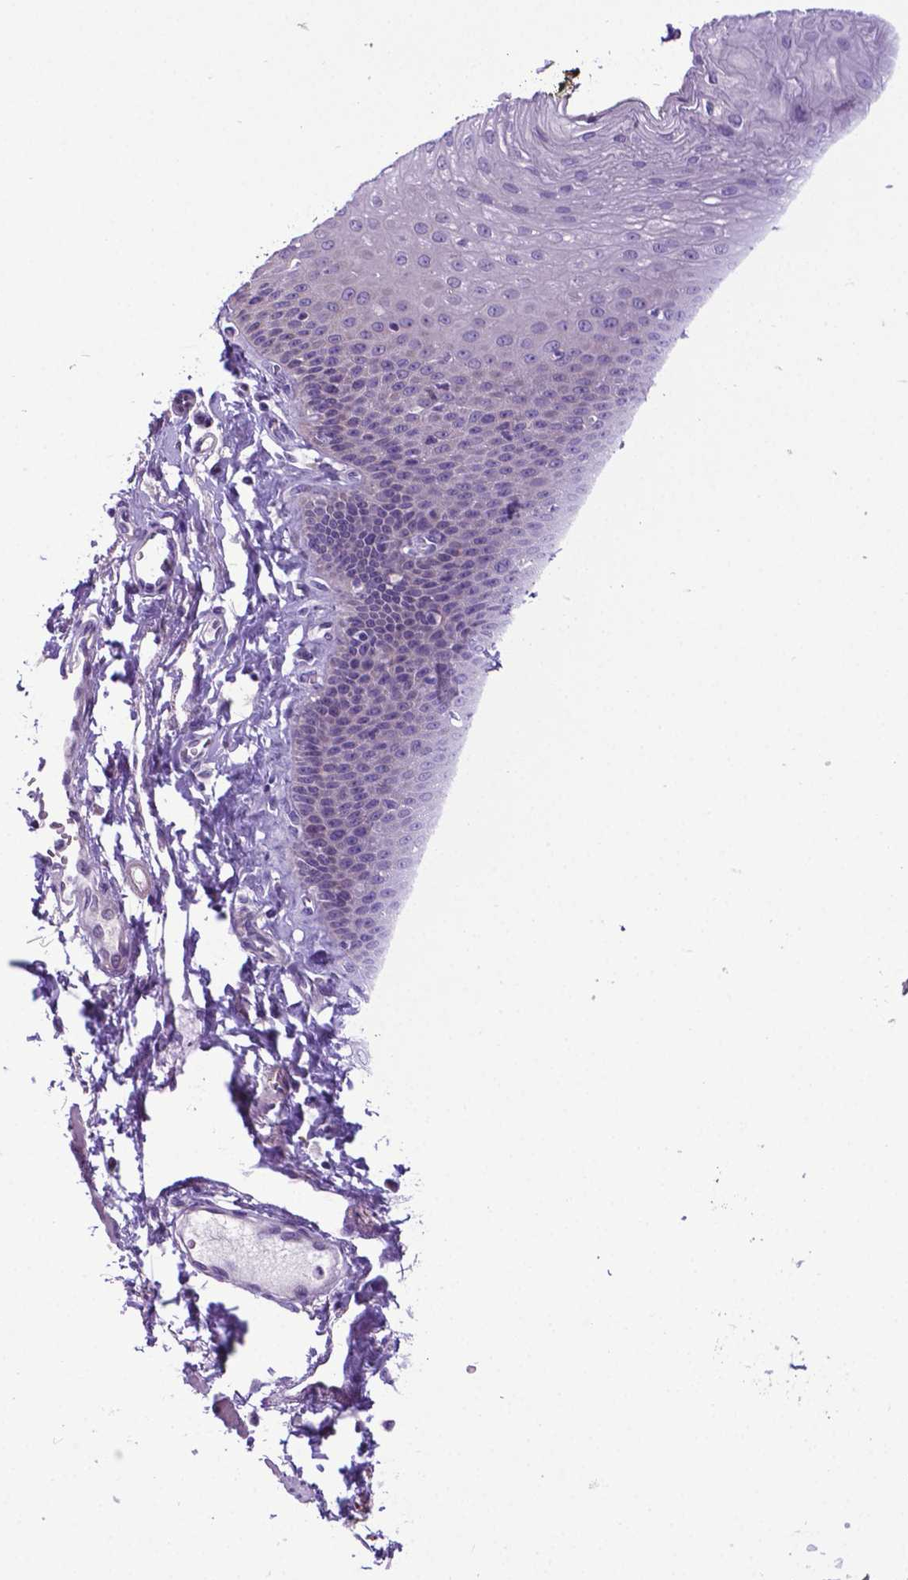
{"staining": {"intensity": "negative", "quantity": "none", "location": "none"}, "tissue": "esophagus", "cell_type": "Squamous epithelial cells", "image_type": "normal", "snomed": [{"axis": "morphology", "description": "Normal tissue, NOS"}, {"axis": "topography", "description": "Esophagus"}], "caption": "Immunohistochemistry histopathology image of unremarkable esophagus stained for a protein (brown), which shows no positivity in squamous epithelial cells.", "gene": "ADRA2B", "patient": {"sex": "female", "age": 81}}